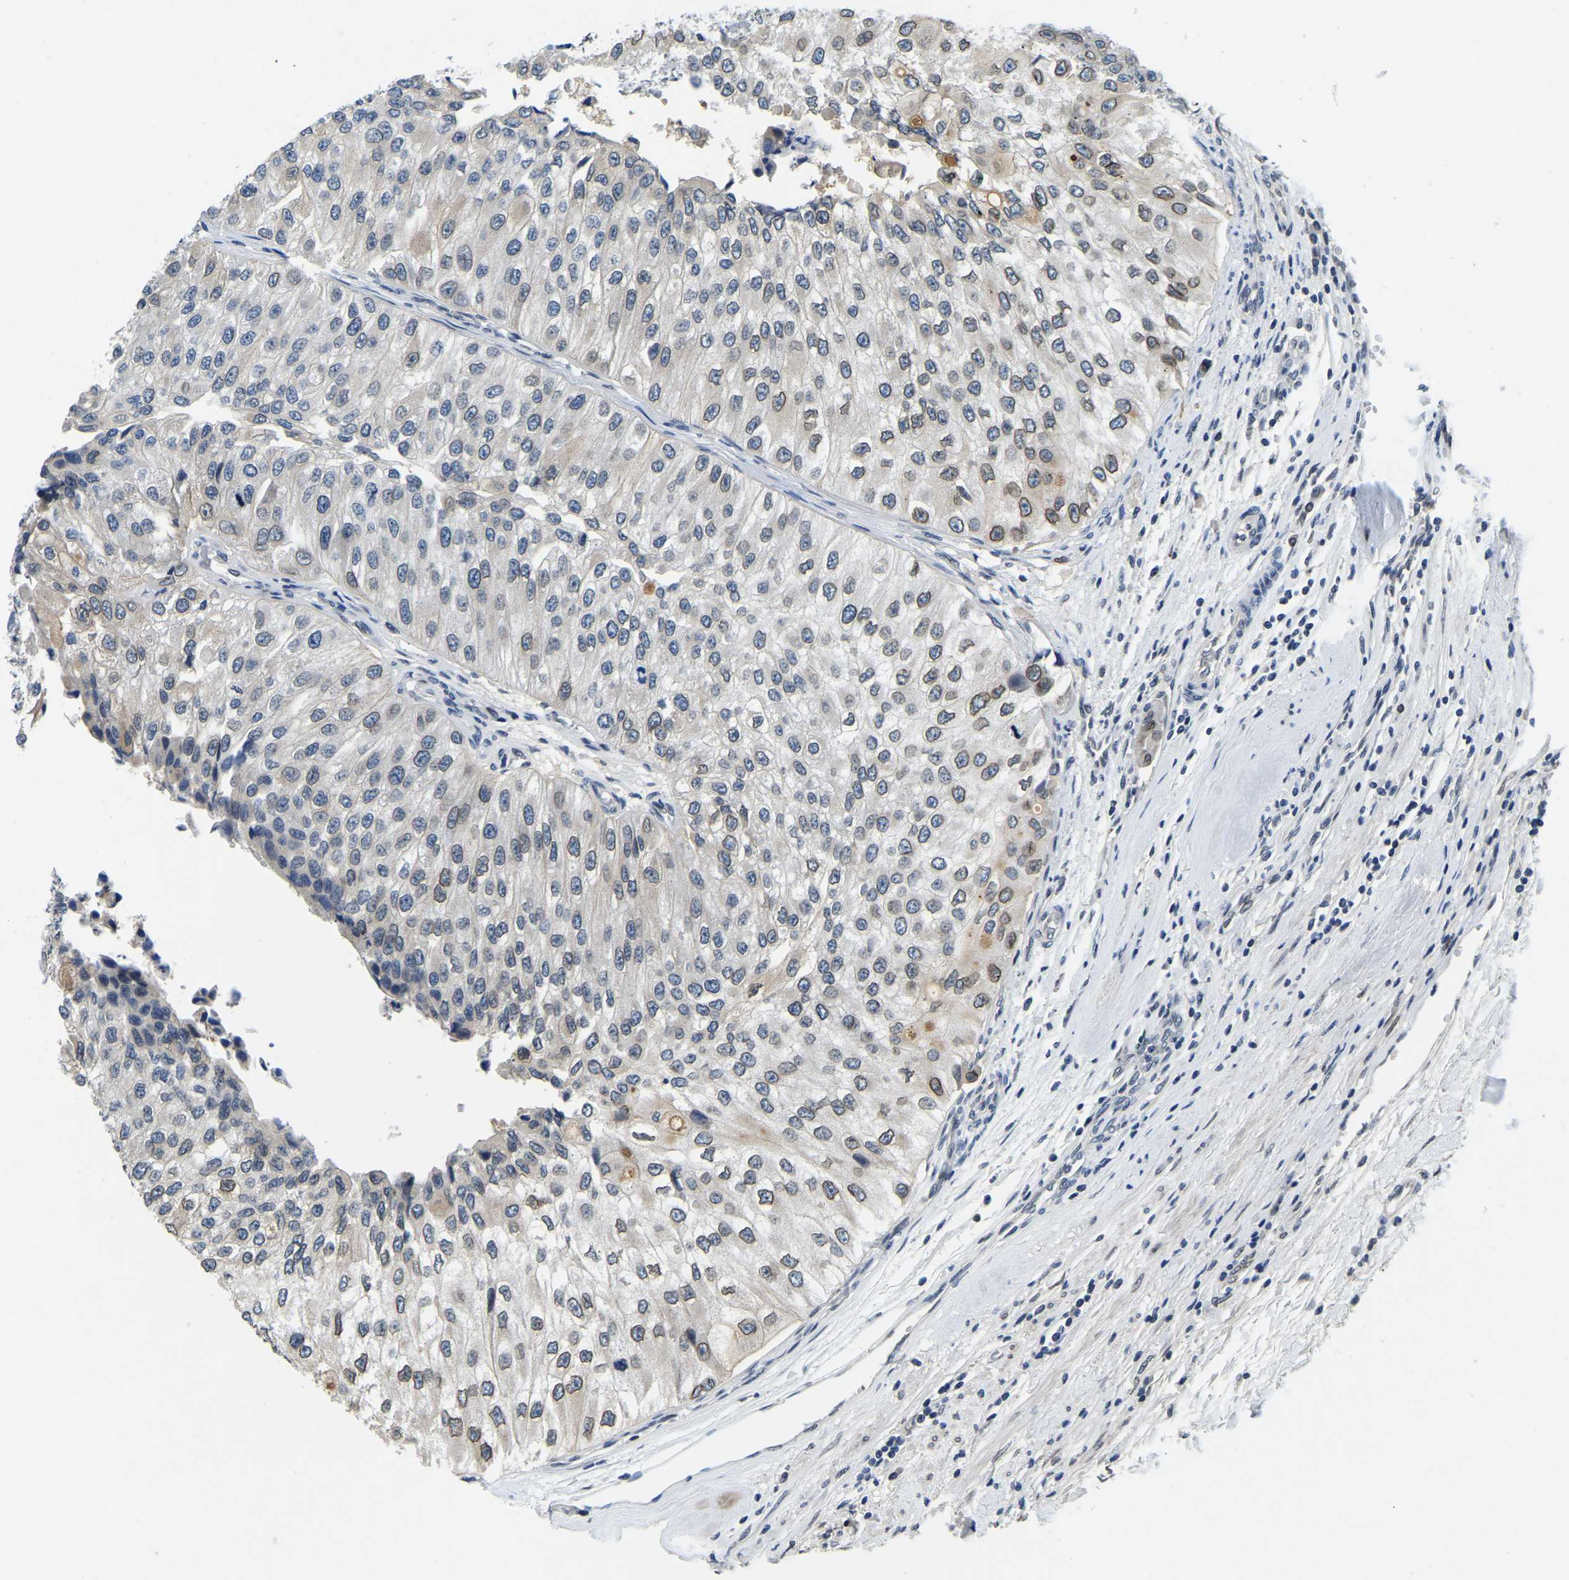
{"staining": {"intensity": "moderate", "quantity": "<25%", "location": "cytoplasmic/membranous,nuclear"}, "tissue": "urothelial cancer", "cell_type": "Tumor cells", "image_type": "cancer", "snomed": [{"axis": "morphology", "description": "Urothelial carcinoma, High grade"}, {"axis": "topography", "description": "Kidney"}, {"axis": "topography", "description": "Urinary bladder"}], "caption": "A histopathology image showing moderate cytoplasmic/membranous and nuclear staining in approximately <25% of tumor cells in high-grade urothelial carcinoma, as visualized by brown immunohistochemical staining.", "gene": "RANBP2", "patient": {"sex": "male", "age": 77}}